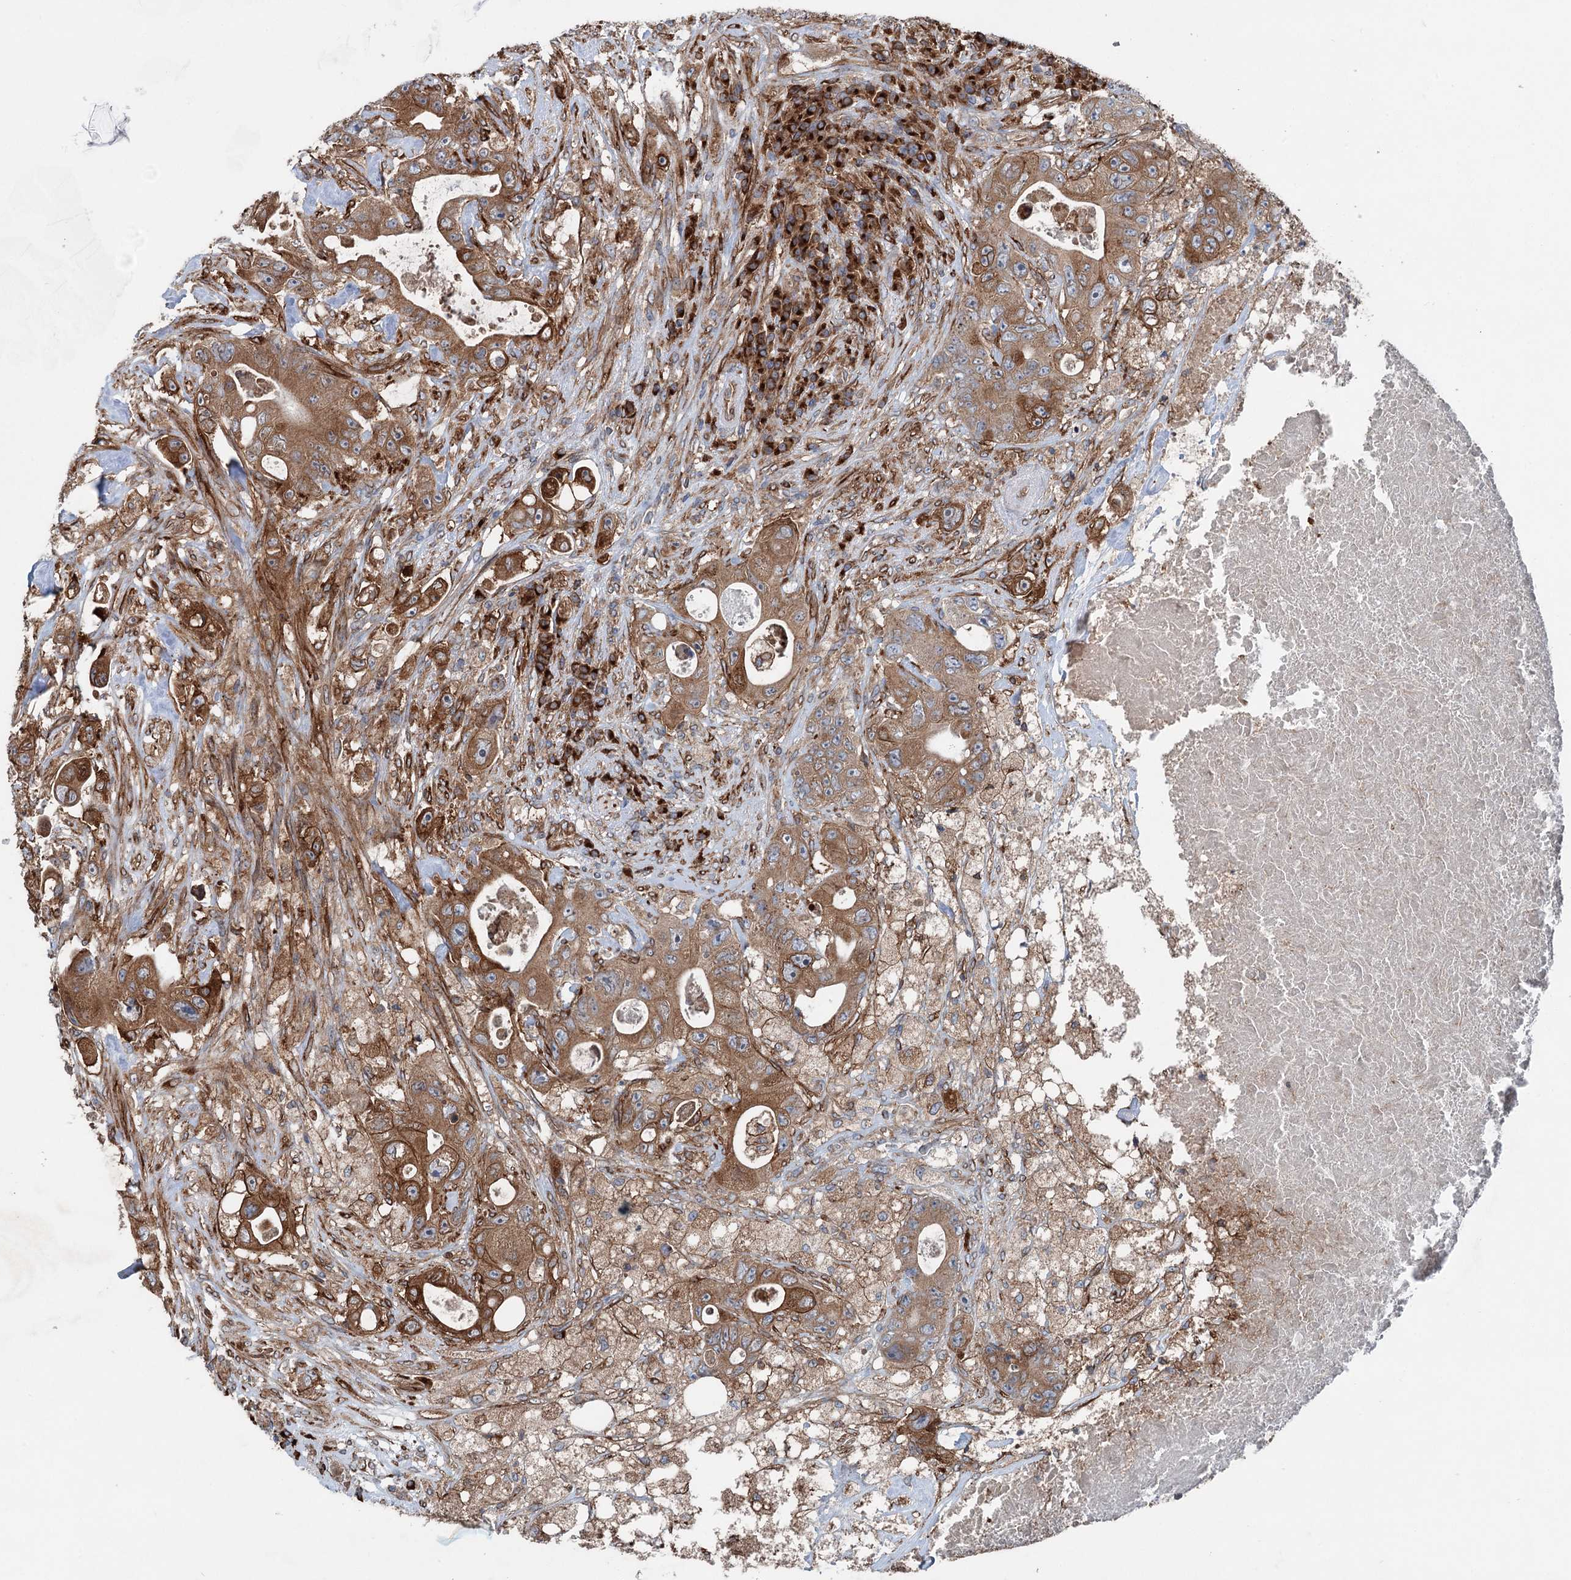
{"staining": {"intensity": "moderate", "quantity": ">75%", "location": "cytoplasmic/membranous"}, "tissue": "colorectal cancer", "cell_type": "Tumor cells", "image_type": "cancer", "snomed": [{"axis": "morphology", "description": "Adenocarcinoma, NOS"}, {"axis": "topography", "description": "Colon"}], "caption": "The immunohistochemical stain highlights moderate cytoplasmic/membranous expression in tumor cells of adenocarcinoma (colorectal) tissue. The protein is shown in brown color, while the nuclei are stained blue.", "gene": "CALCOCO1", "patient": {"sex": "female", "age": 46}}